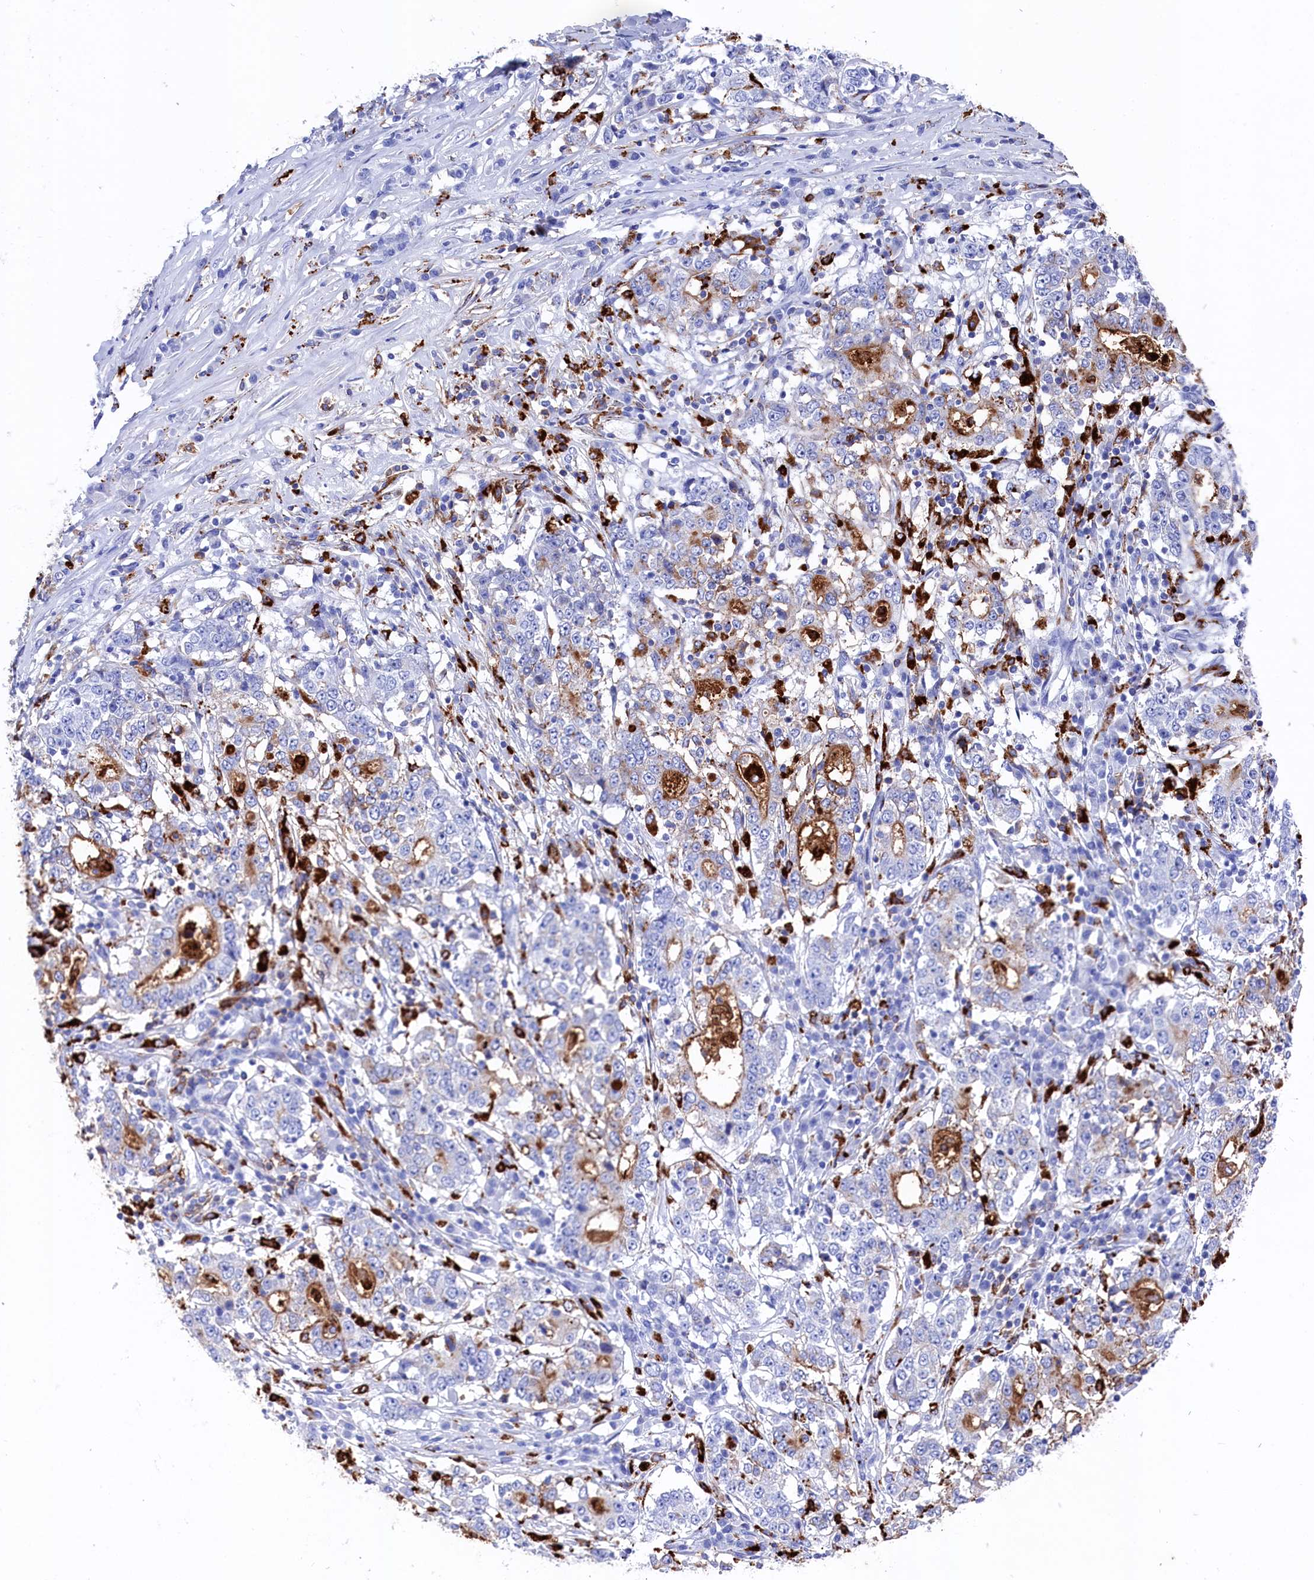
{"staining": {"intensity": "moderate", "quantity": "<25%", "location": "cytoplasmic/membranous"}, "tissue": "stomach cancer", "cell_type": "Tumor cells", "image_type": "cancer", "snomed": [{"axis": "morphology", "description": "Adenocarcinoma, NOS"}, {"axis": "topography", "description": "Stomach"}], "caption": "Stomach cancer stained with DAB immunohistochemistry reveals low levels of moderate cytoplasmic/membranous staining in about <25% of tumor cells.", "gene": "PLAC8", "patient": {"sex": "male", "age": 59}}